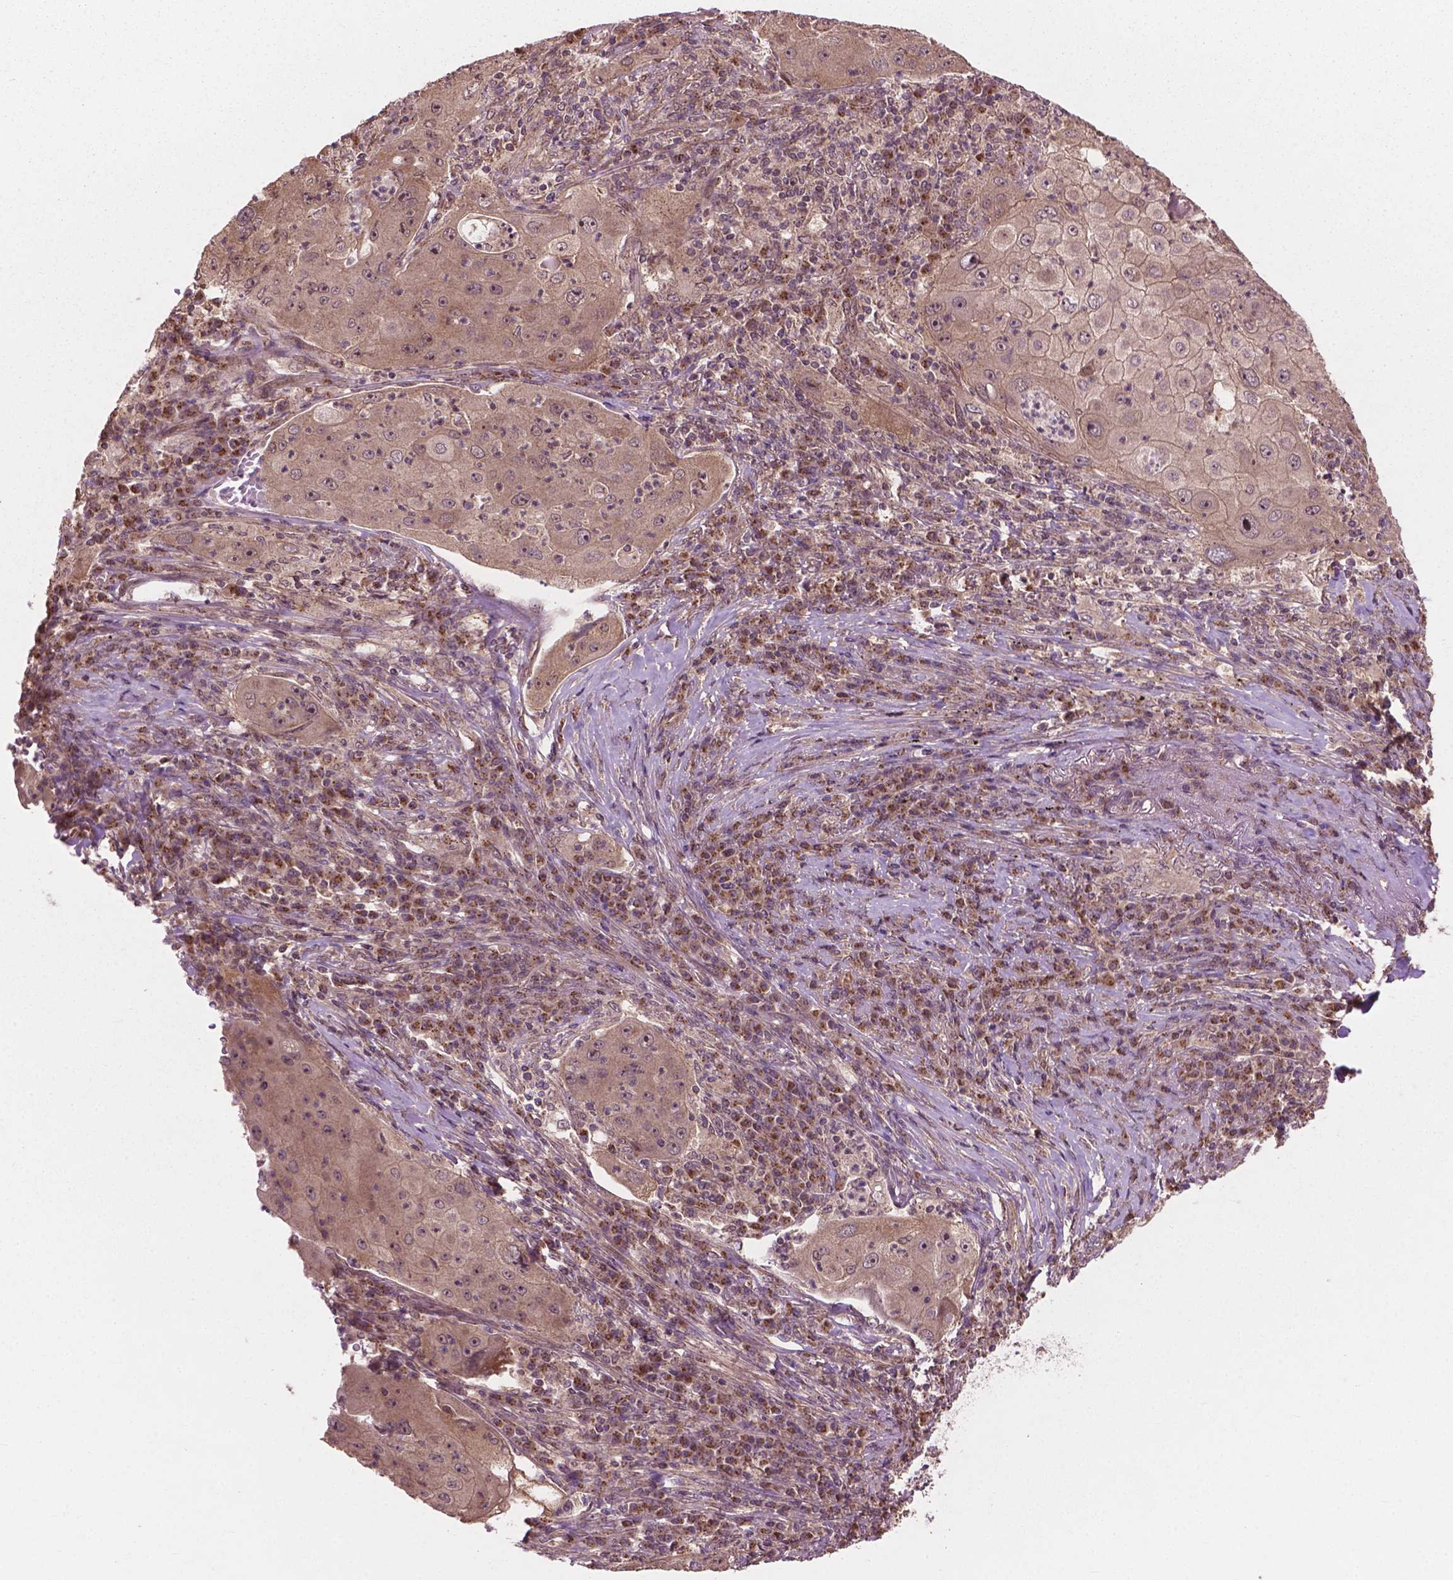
{"staining": {"intensity": "weak", "quantity": ">75%", "location": "cytoplasmic/membranous"}, "tissue": "lung cancer", "cell_type": "Tumor cells", "image_type": "cancer", "snomed": [{"axis": "morphology", "description": "Squamous cell carcinoma, NOS"}, {"axis": "topography", "description": "Lung"}], "caption": "Protein expression by immunohistochemistry displays weak cytoplasmic/membranous positivity in about >75% of tumor cells in squamous cell carcinoma (lung). (DAB = brown stain, brightfield microscopy at high magnification).", "gene": "PPP1CB", "patient": {"sex": "female", "age": 59}}